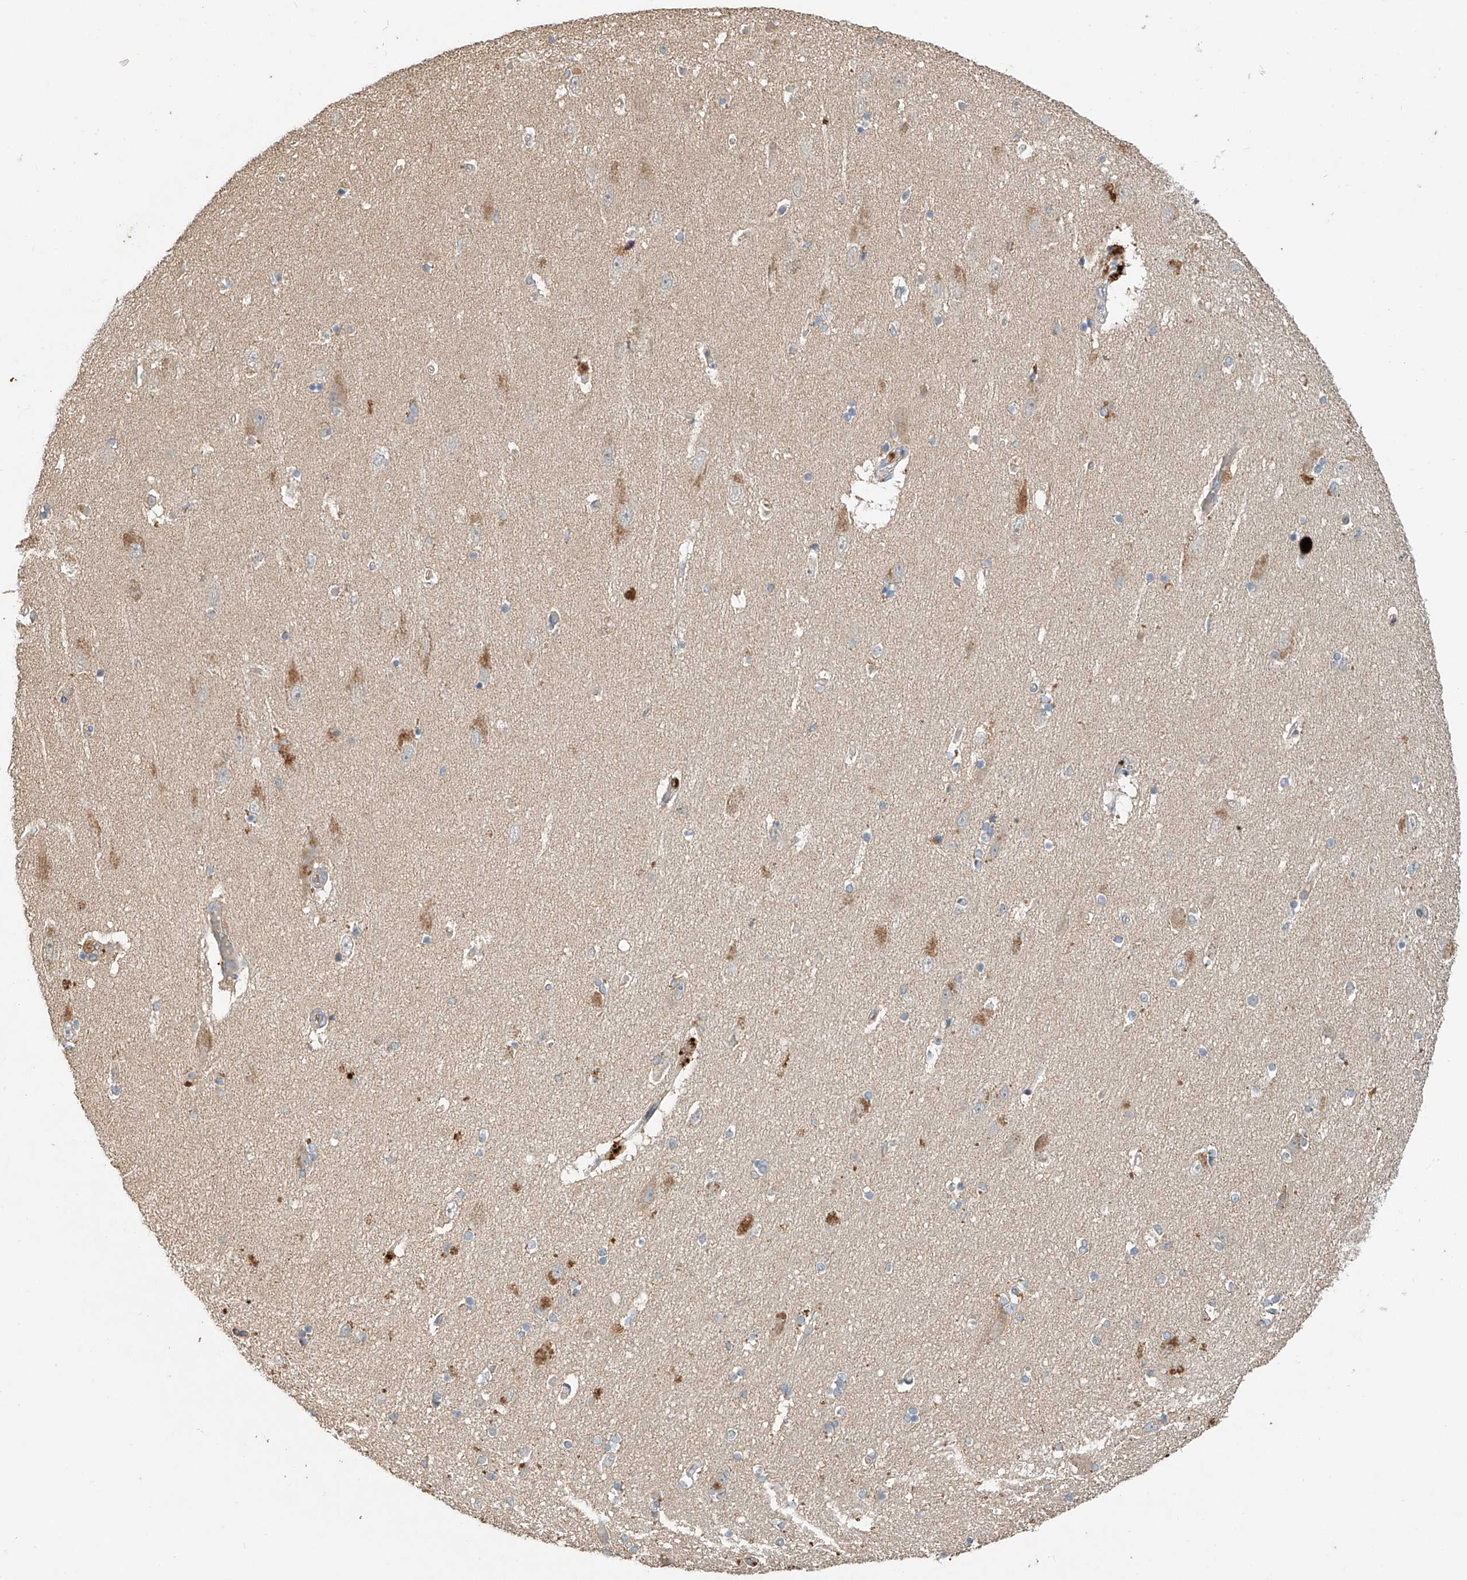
{"staining": {"intensity": "negative", "quantity": "none", "location": "none"}, "tissue": "hippocampus", "cell_type": "Glial cells", "image_type": "normal", "snomed": [{"axis": "morphology", "description": "Normal tissue, NOS"}, {"axis": "topography", "description": "Hippocampus"}], "caption": "Hippocampus stained for a protein using immunohistochemistry (IHC) demonstrates no expression glial cells.", "gene": "GNB1L", "patient": {"sex": "female", "age": 54}}